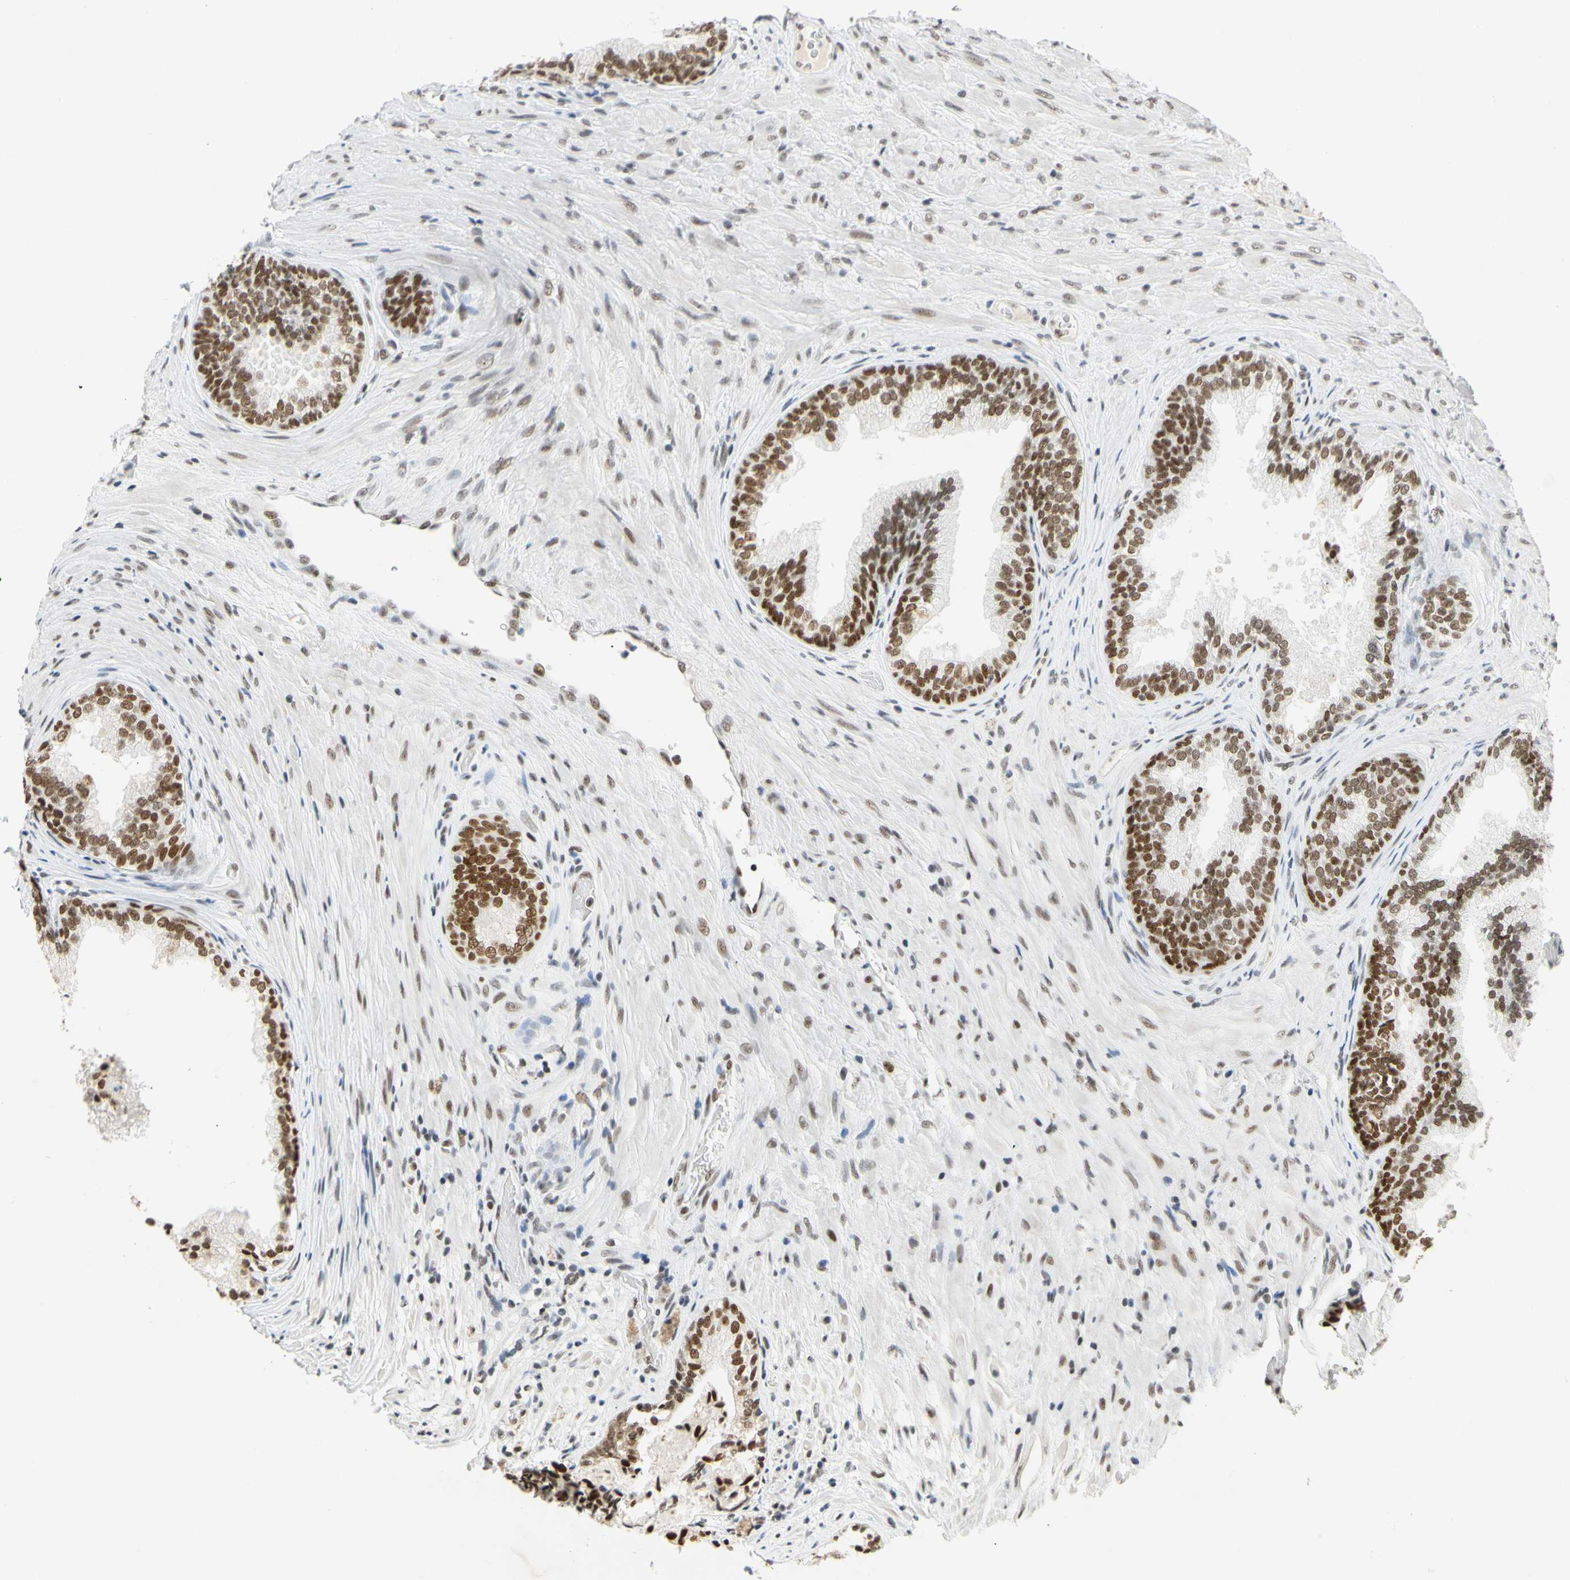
{"staining": {"intensity": "strong", "quantity": ">75%", "location": "nuclear"}, "tissue": "prostate", "cell_type": "Glandular cells", "image_type": "normal", "snomed": [{"axis": "morphology", "description": "Normal tissue, NOS"}, {"axis": "topography", "description": "Prostate"}], "caption": "About >75% of glandular cells in unremarkable prostate reveal strong nuclear protein staining as visualized by brown immunohistochemical staining.", "gene": "ZSCAN16", "patient": {"sex": "male", "age": 76}}